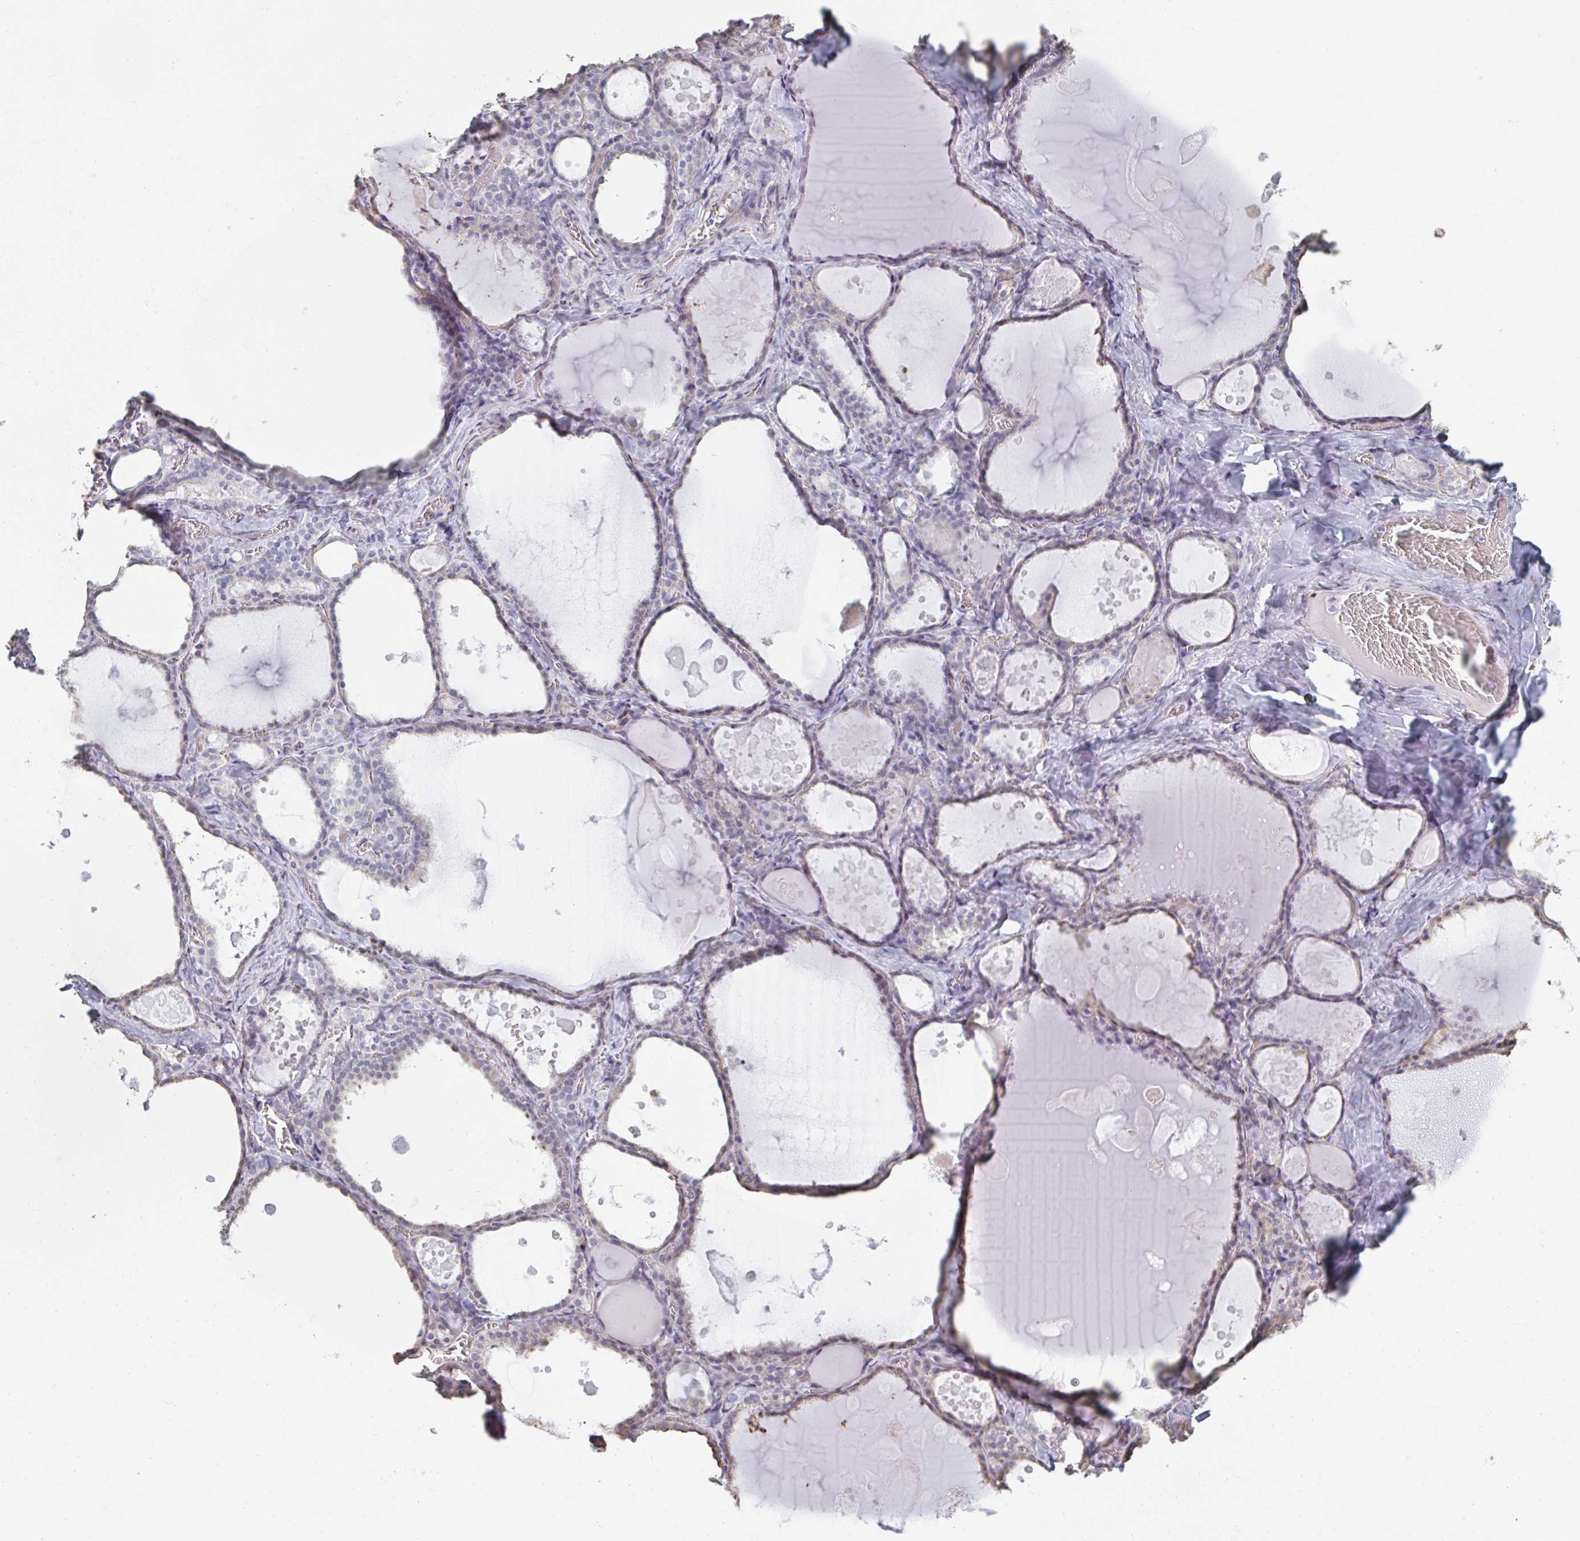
{"staining": {"intensity": "weak", "quantity": "<25%", "location": "cytoplasmic/membranous"}, "tissue": "thyroid gland", "cell_type": "Glandular cells", "image_type": "normal", "snomed": [{"axis": "morphology", "description": "Normal tissue, NOS"}, {"axis": "topography", "description": "Thyroid gland"}], "caption": "IHC histopathology image of benign human thyroid gland stained for a protein (brown), which demonstrates no positivity in glandular cells.", "gene": "RAB5IF", "patient": {"sex": "male", "age": 56}}